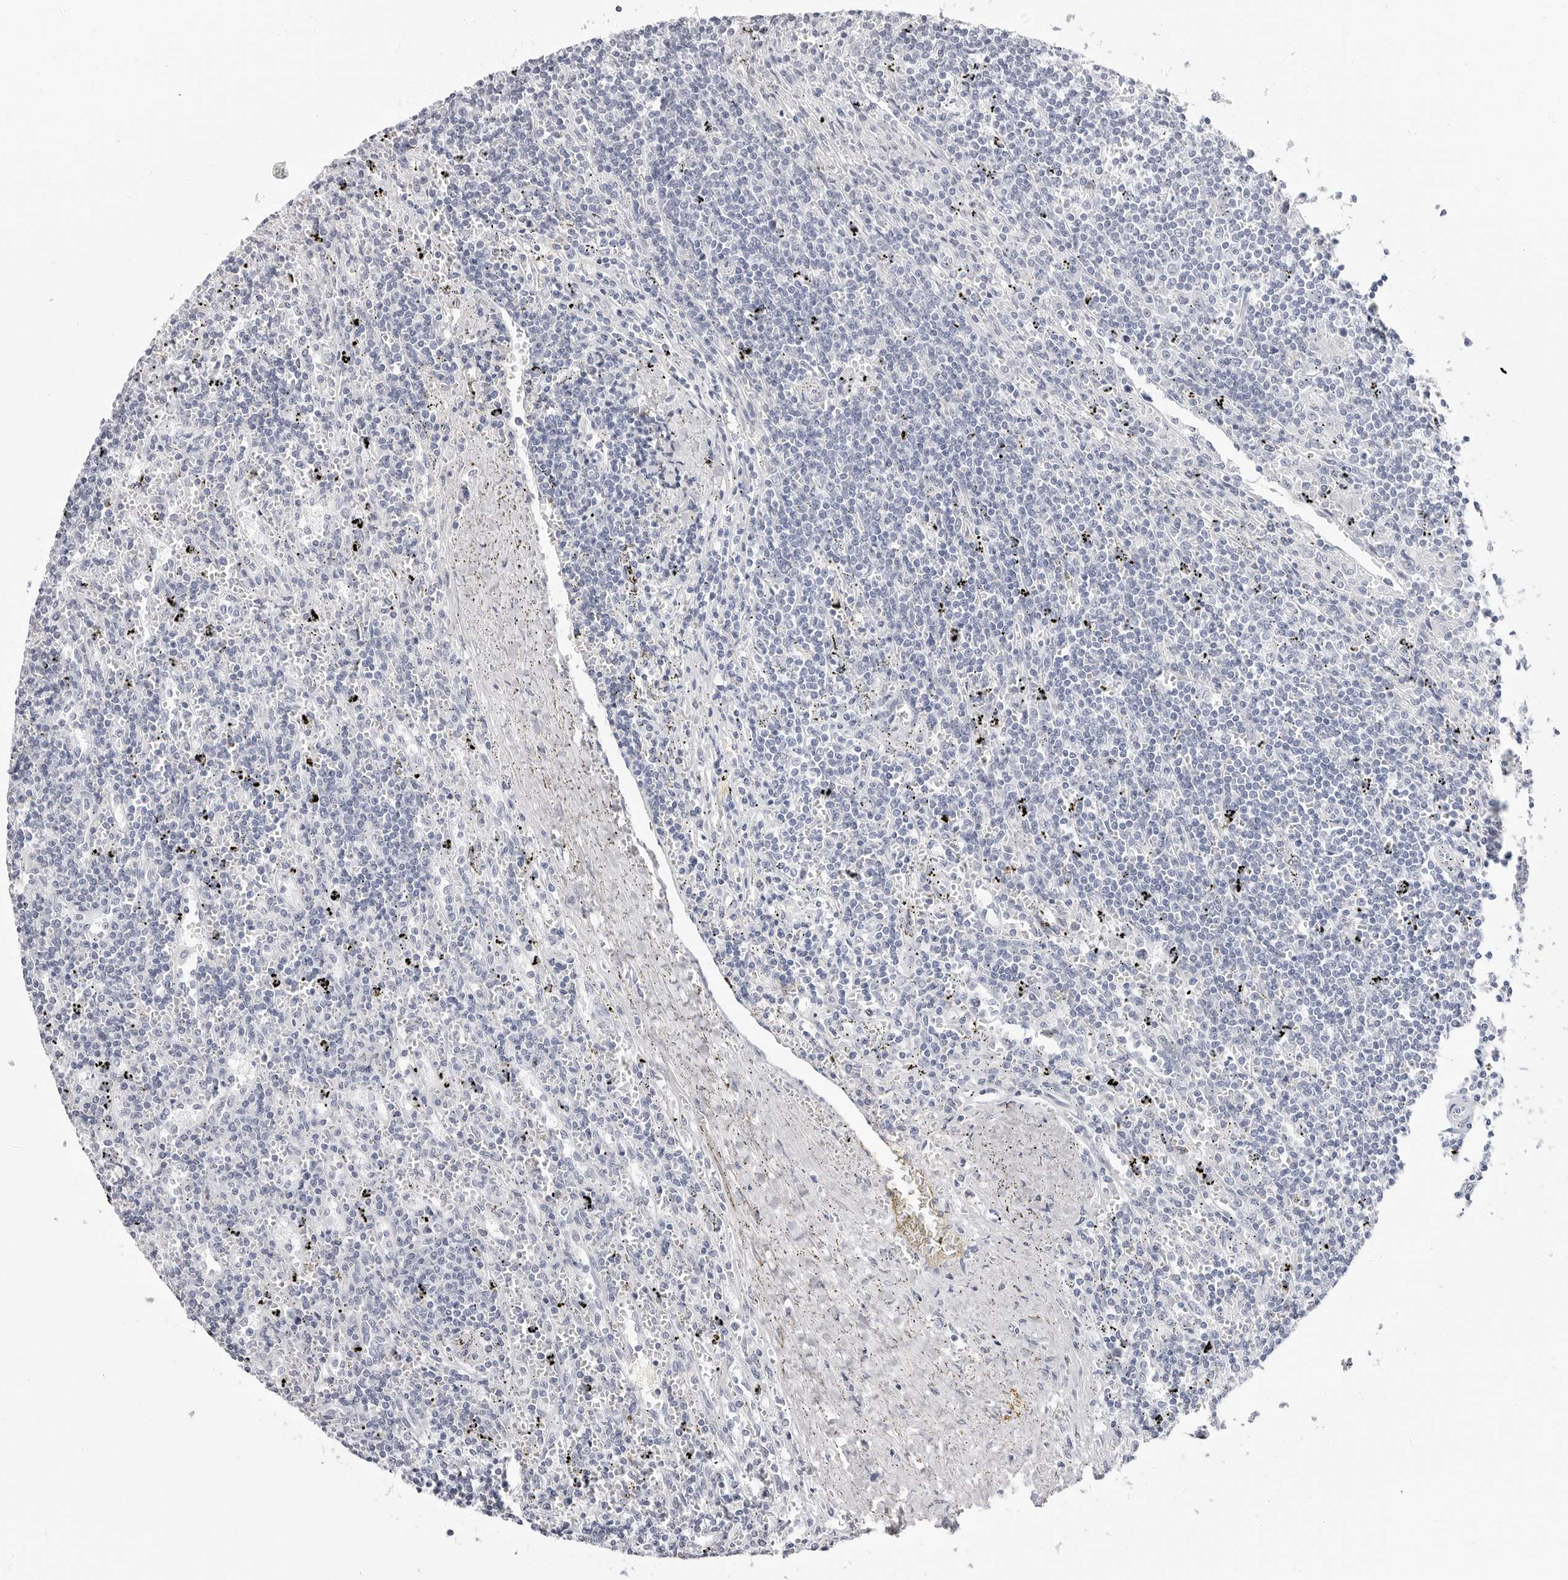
{"staining": {"intensity": "negative", "quantity": "none", "location": "none"}, "tissue": "lymphoma", "cell_type": "Tumor cells", "image_type": "cancer", "snomed": [{"axis": "morphology", "description": "Malignant lymphoma, non-Hodgkin's type, Low grade"}, {"axis": "topography", "description": "Spleen"}], "caption": "The immunohistochemistry (IHC) histopathology image has no significant staining in tumor cells of malignant lymphoma, non-Hodgkin's type (low-grade) tissue.", "gene": "ERICH3", "patient": {"sex": "male", "age": 76}}